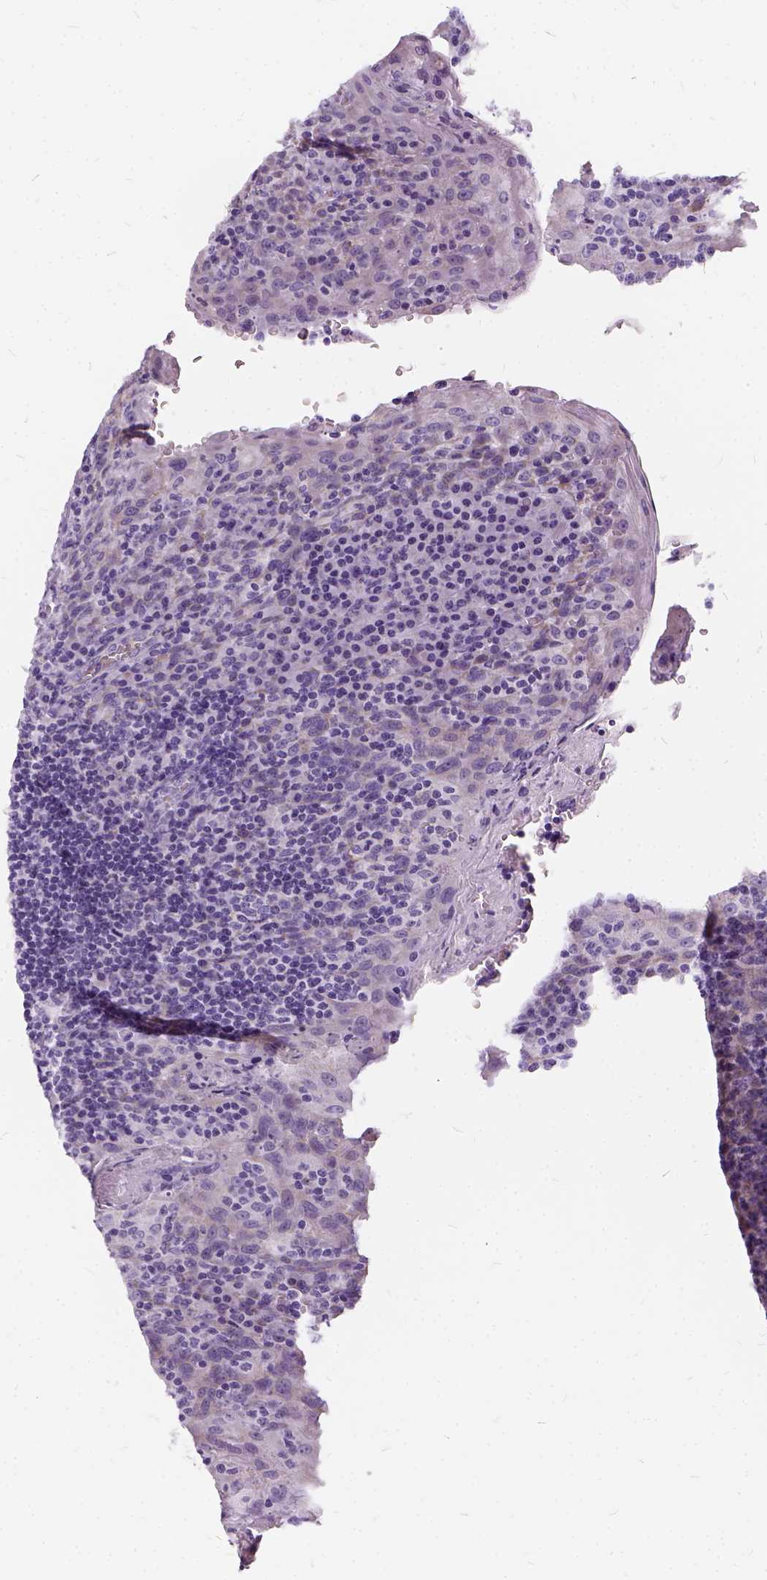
{"staining": {"intensity": "negative", "quantity": "none", "location": "none"}, "tissue": "tonsil", "cell_type": "Germinal center cells", "image_type": "normal", "snomed": [{"axis": "morphology", "description": "Normal tissue, NOS"}, {"axis": "topography", "description": "Tonsil"}], "caption": "Tonsil stained for a protein using immunohistochemistry reveals no staining germinal center cells.", "gene": "FDX1", "patient": {"sex": "male", "age": 17}}